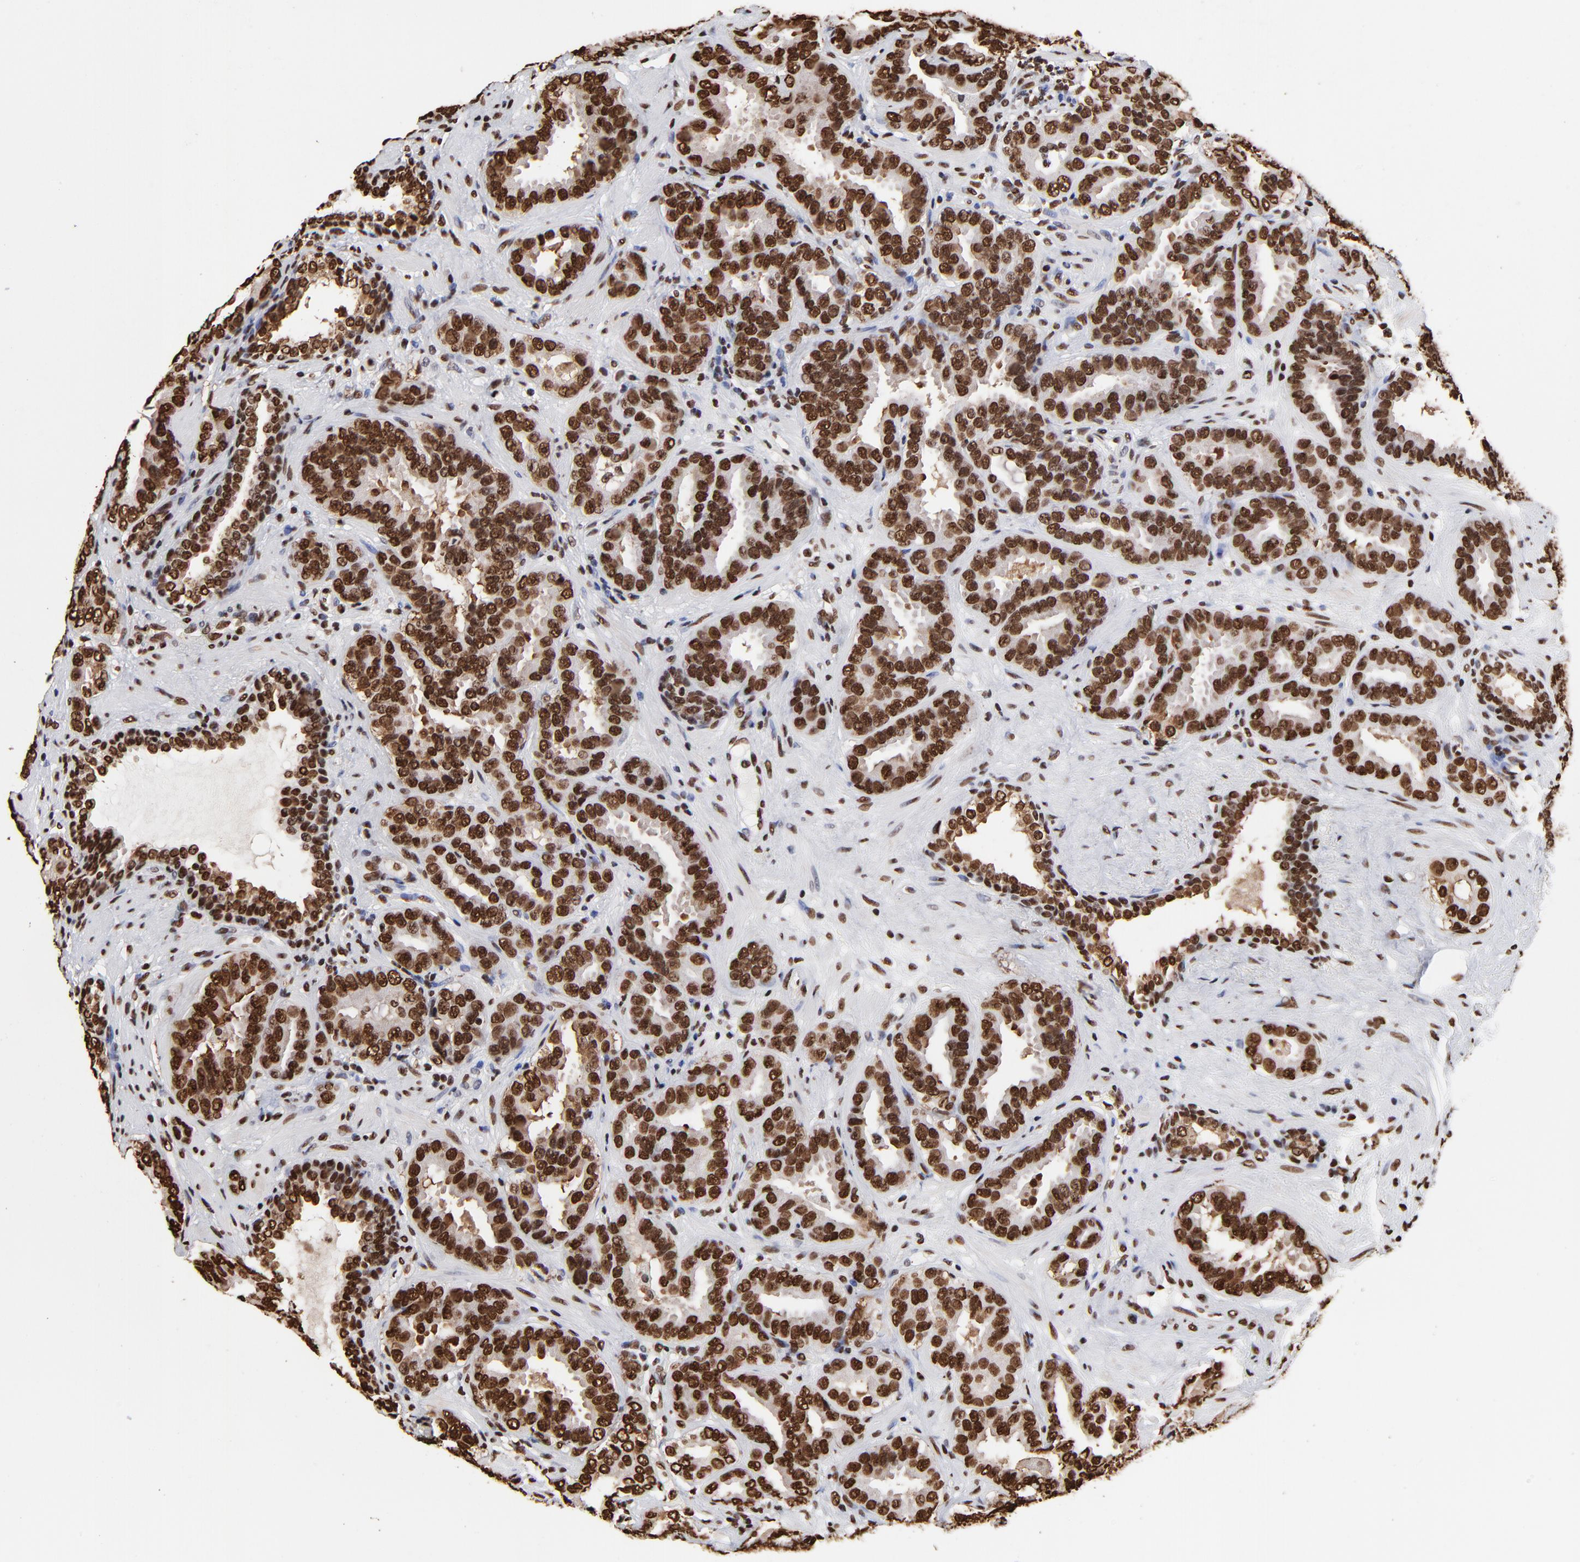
{"staining": {"intensity": "strong", "quantity": ">75%", "location": "nuclear"}, "tissue": "prostate cancer", "cell_type": "Tumor cells", "image_type": "cancer", "snomed": [{"axis": "morphology", "description": "Adenocarcinoma, Low grade"}, {"axis": "topography", "description": "Prostate"}], "caption": "IHC image of human prostate cancer stained for a protein (brown), which displays high levels of strong nuclear expression in approximately >75% of tumor cells.", "gene": "ZNF544", "patient": {"sex": "male", "age": 59}}